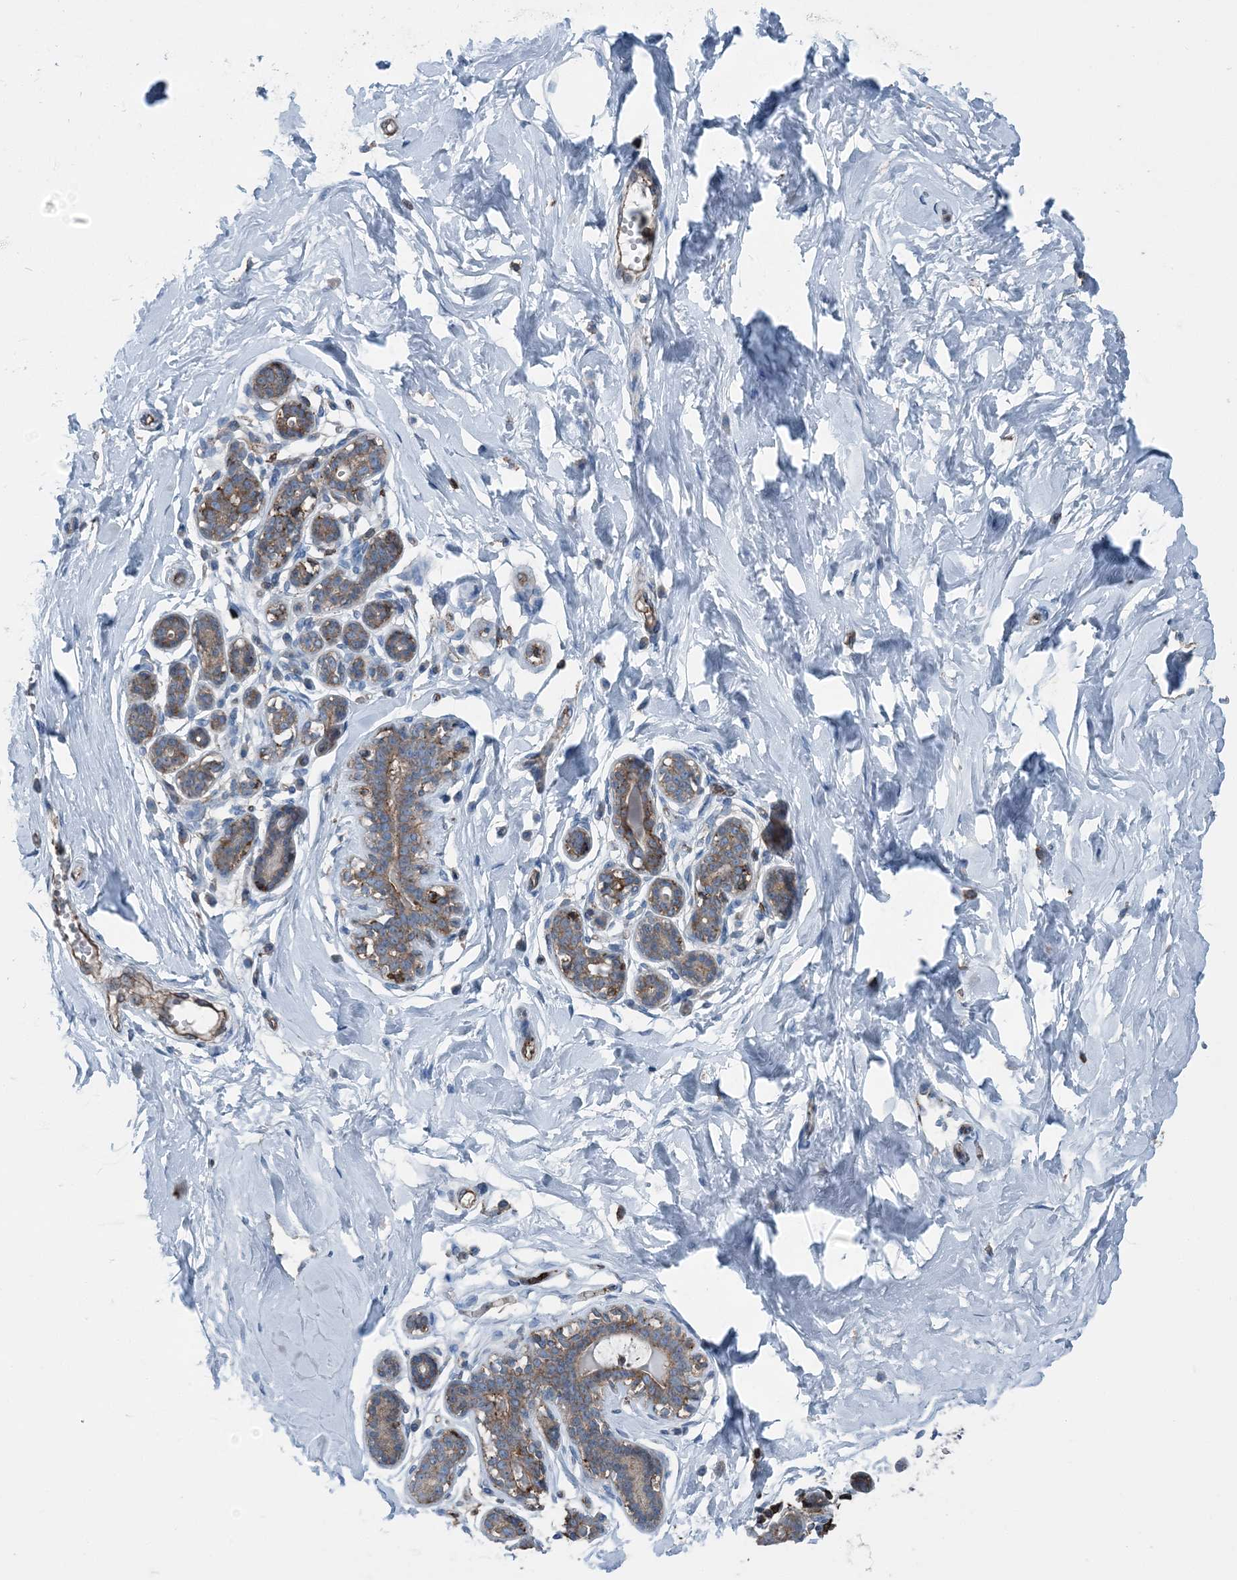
{"staining": {"intensity": "negative", "quantity": "none", "location": "none"}, "tissue": "breast", "cell_type": "Adipocytes", "image_type": "normal", "snomed": [{"axis": "morphology", "description": "Normal tissue, NOS"}, {"axis": "morphology", "description": "Adenoma, NOS"}, {"axis": "topography", "description": "Breast"}], "caption": "Immunohistochemistry photomicrograph of normal breast stained for a protein (brown), which displays no expression in adipocytes.", "gene": "CFL1", "patient": {"sex": "female", "age": 23}}